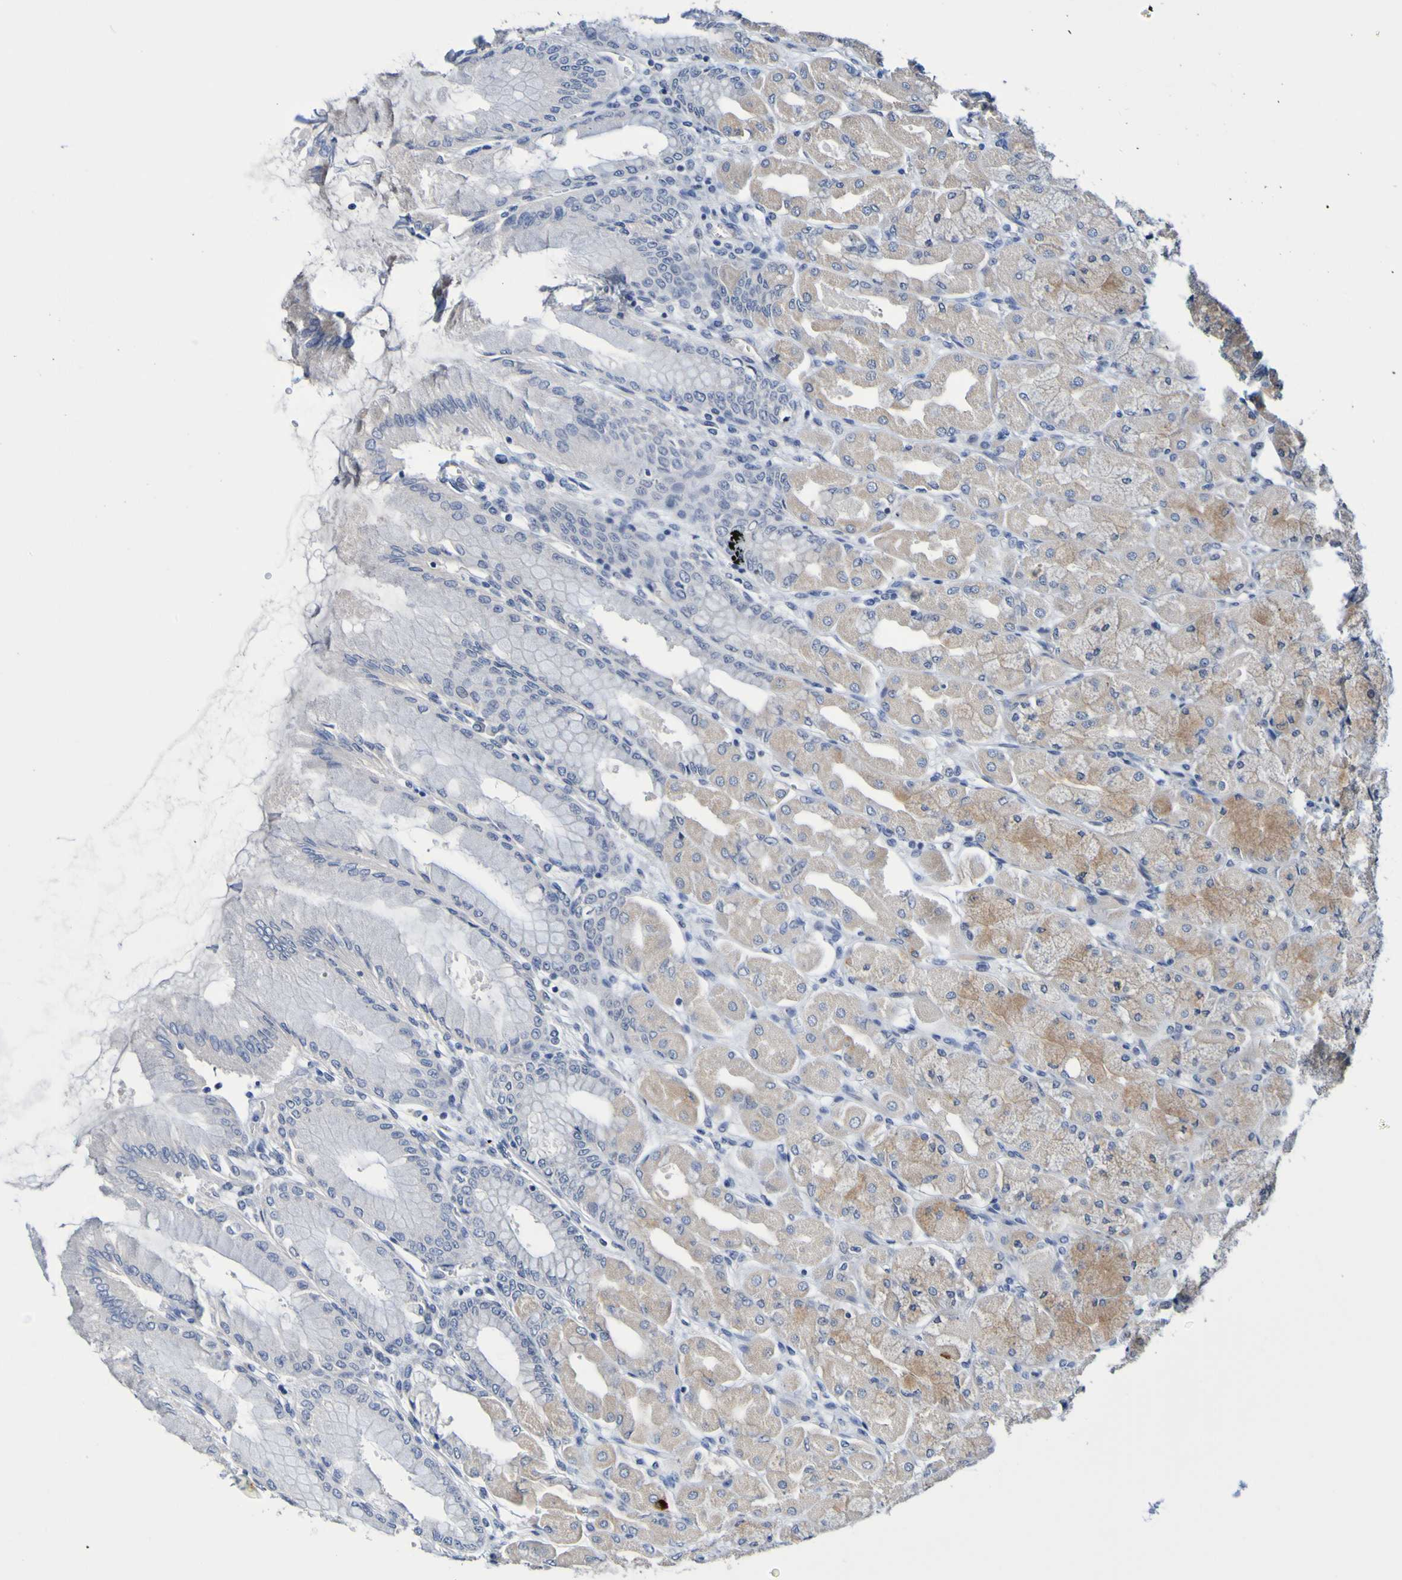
{"staining": {"intensity": "weak", "quantity": "25%-75%", "location": "cytoplasmic/membranous"}, "tissue": "stomach", "cell_type": "Glandular cells", "image_type": "normal", "snomed": [{"axis": "morphology", "description": "Normal tissue, NOS"}, {"axis": "topography", "description": "Stomach, upper"}], "caption": "Immunohistochemistry micrograph of unremarkable stomach: stomach stained using IHC demonstrates low levels of weak protein expression localized specifically in the cytoplasmic/membranous of glandular cells, appearing as a cytoplasmic/membranous brown color.", "gene": "VMA21", "patient": {"sex": "female", "age": 56}}